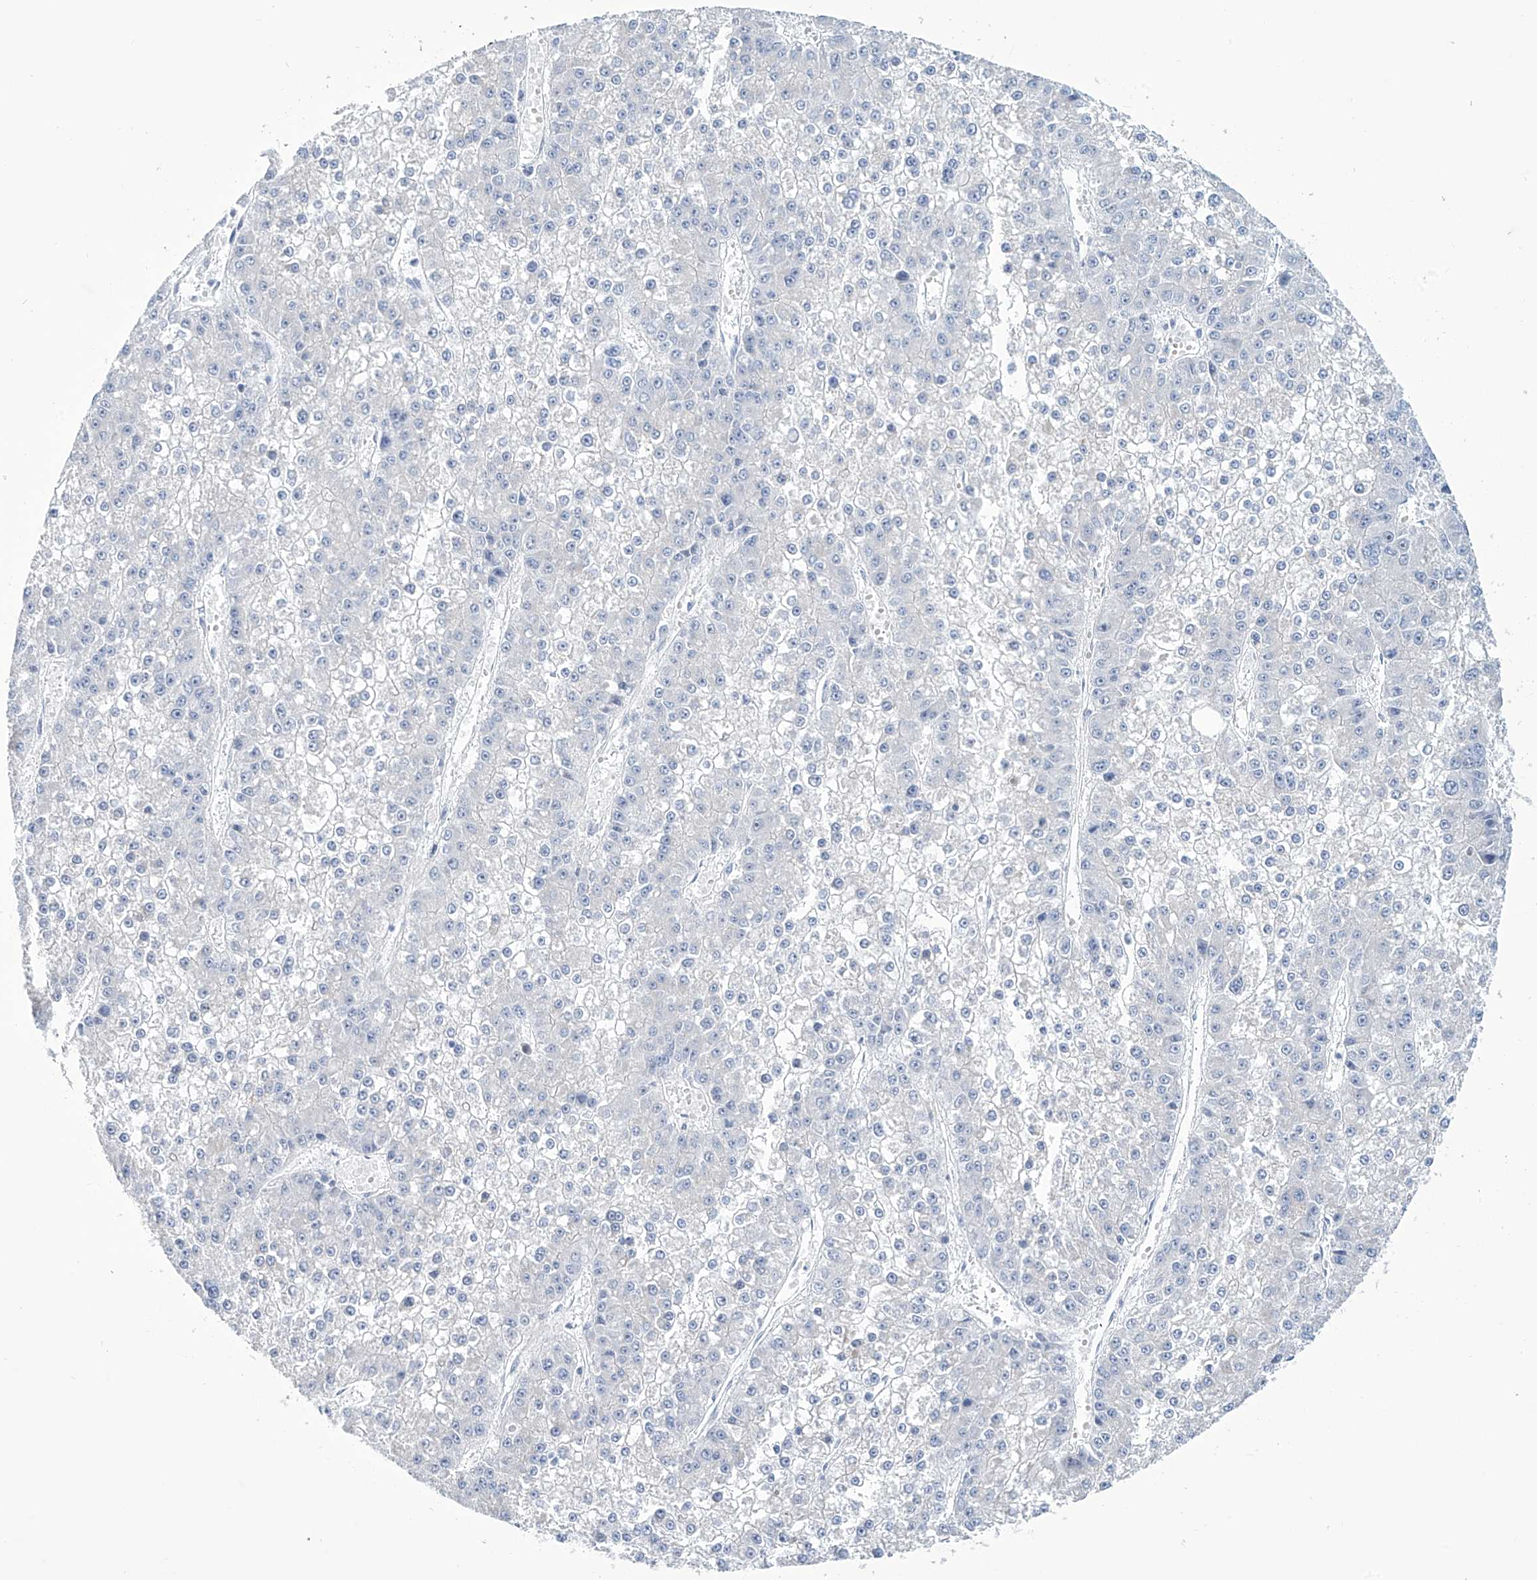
{"staining": {"intensity": "negative", "quantity": "none", "location": "none"}, "tissue": "liver cancer", "cell_type": "Tumor cells", "image_type": "cancer", "snomed": [{"axis": "morphology", "description": "Carcinoma, Hepatocellular, NOS"}, {"axis": "topography", "description": "Liver"}], "caption": "DAB immunohistochemical staining of human liver cancer (hepatocellular carcinoma) demonstrates no significant expression in tumor cells. (Brightfield microscopy of DAB (3,3'-diaminobenzidine) immunohistochemistry (IHC) at high magnification).", "gene": "TRIM60", "patient": {"sex": "female", "age": 73}}